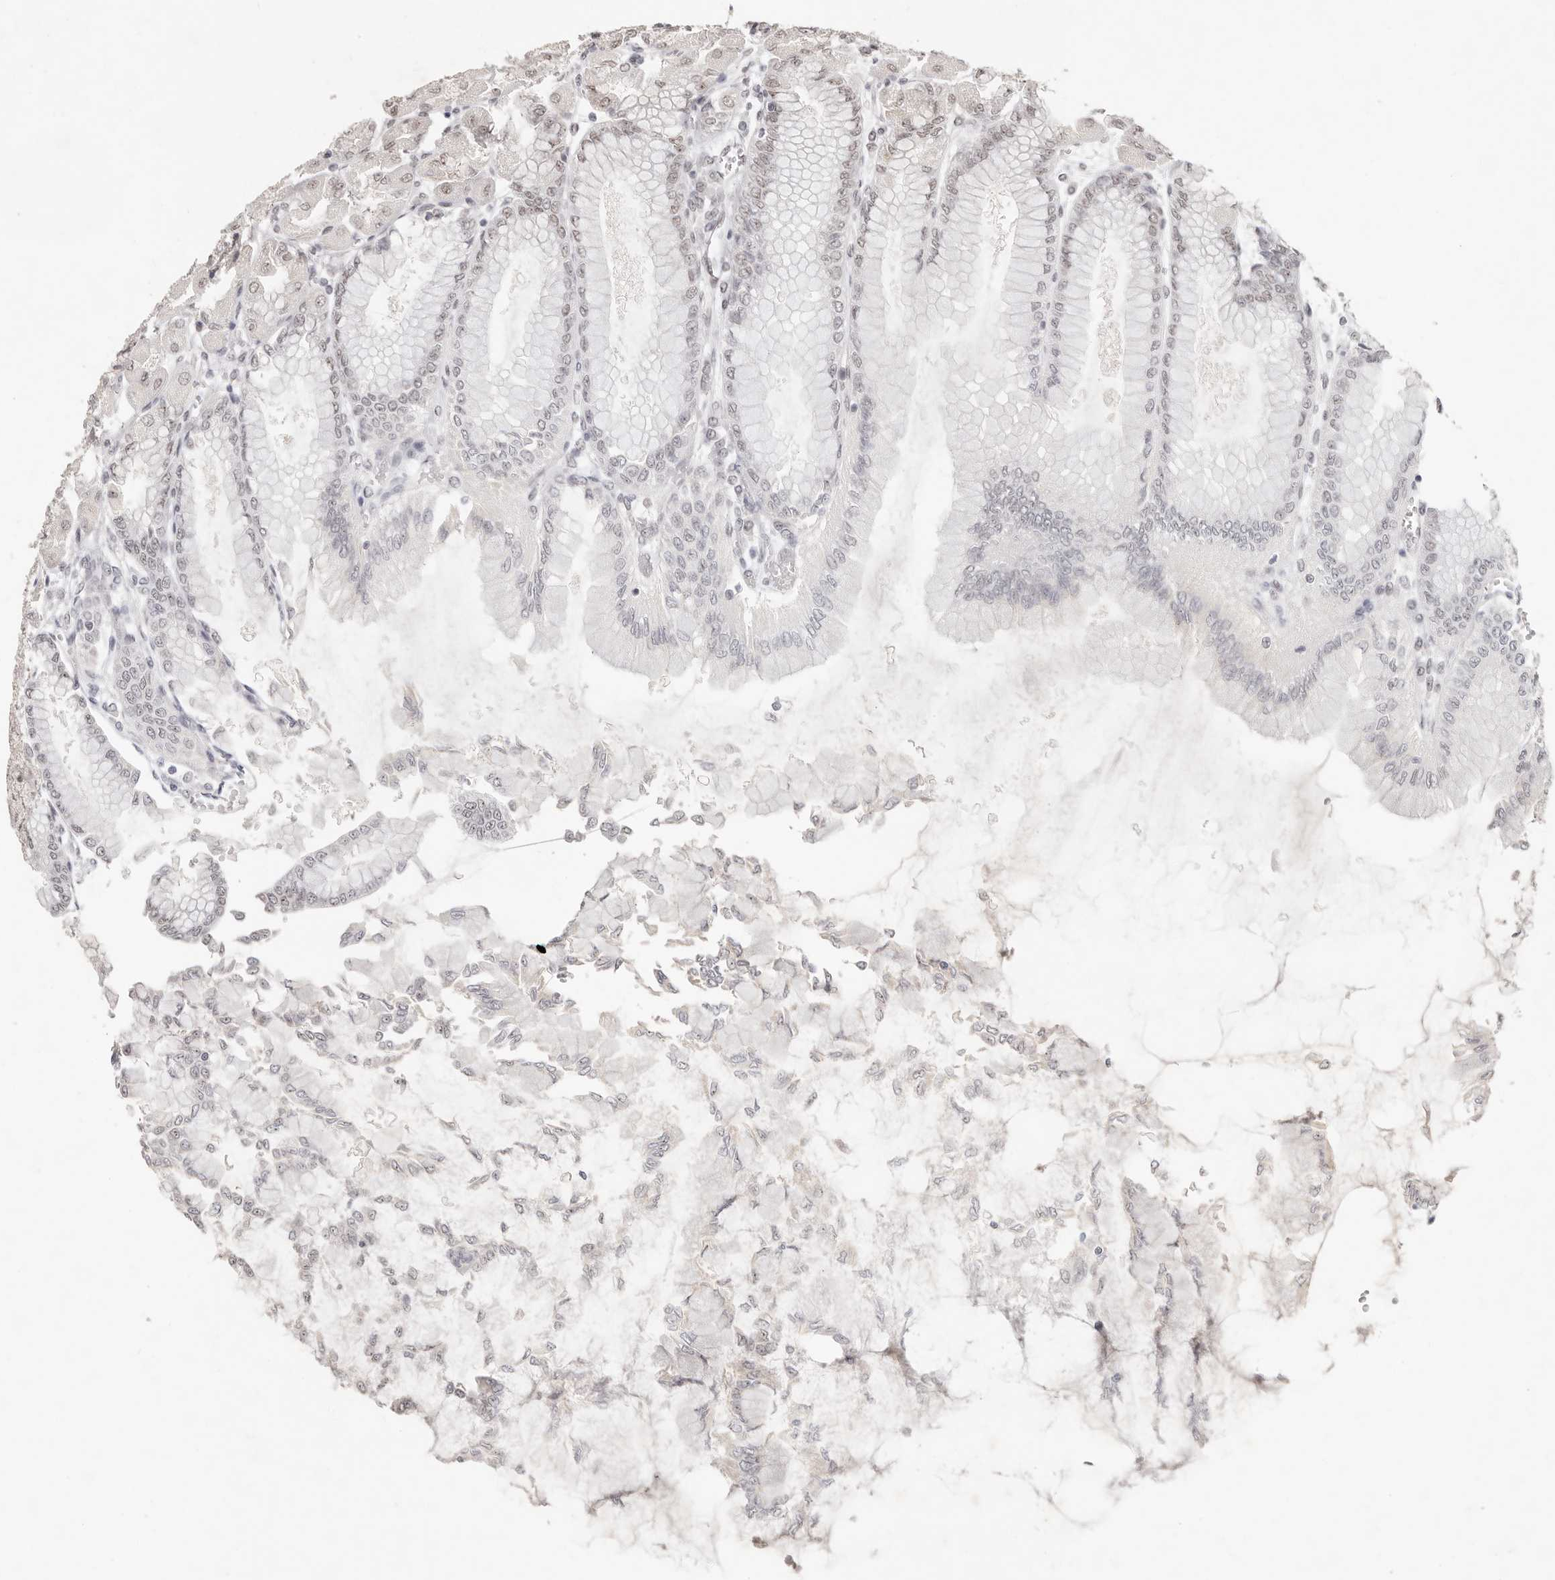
{"staining": {"intensity": "moderate", "quantity": "25%-75%", "location": "nuclear"}, "tissue": "stomach", "cell_type": "Glandular cells", "image_type": "normal", "snomed": [{"axis": "morphology", "description": "Normal tissue, NOS"}, {"axis": "topography", "description": "Stomach, upper"}], "caption": "An IHC photomicrograph of benign tissue is shown. Protein staining in brown shows moderate nuclear positivity in stomach within glandular cells.", "gene": "LARP7", "patient": {"sex": "female", "age": 56}}